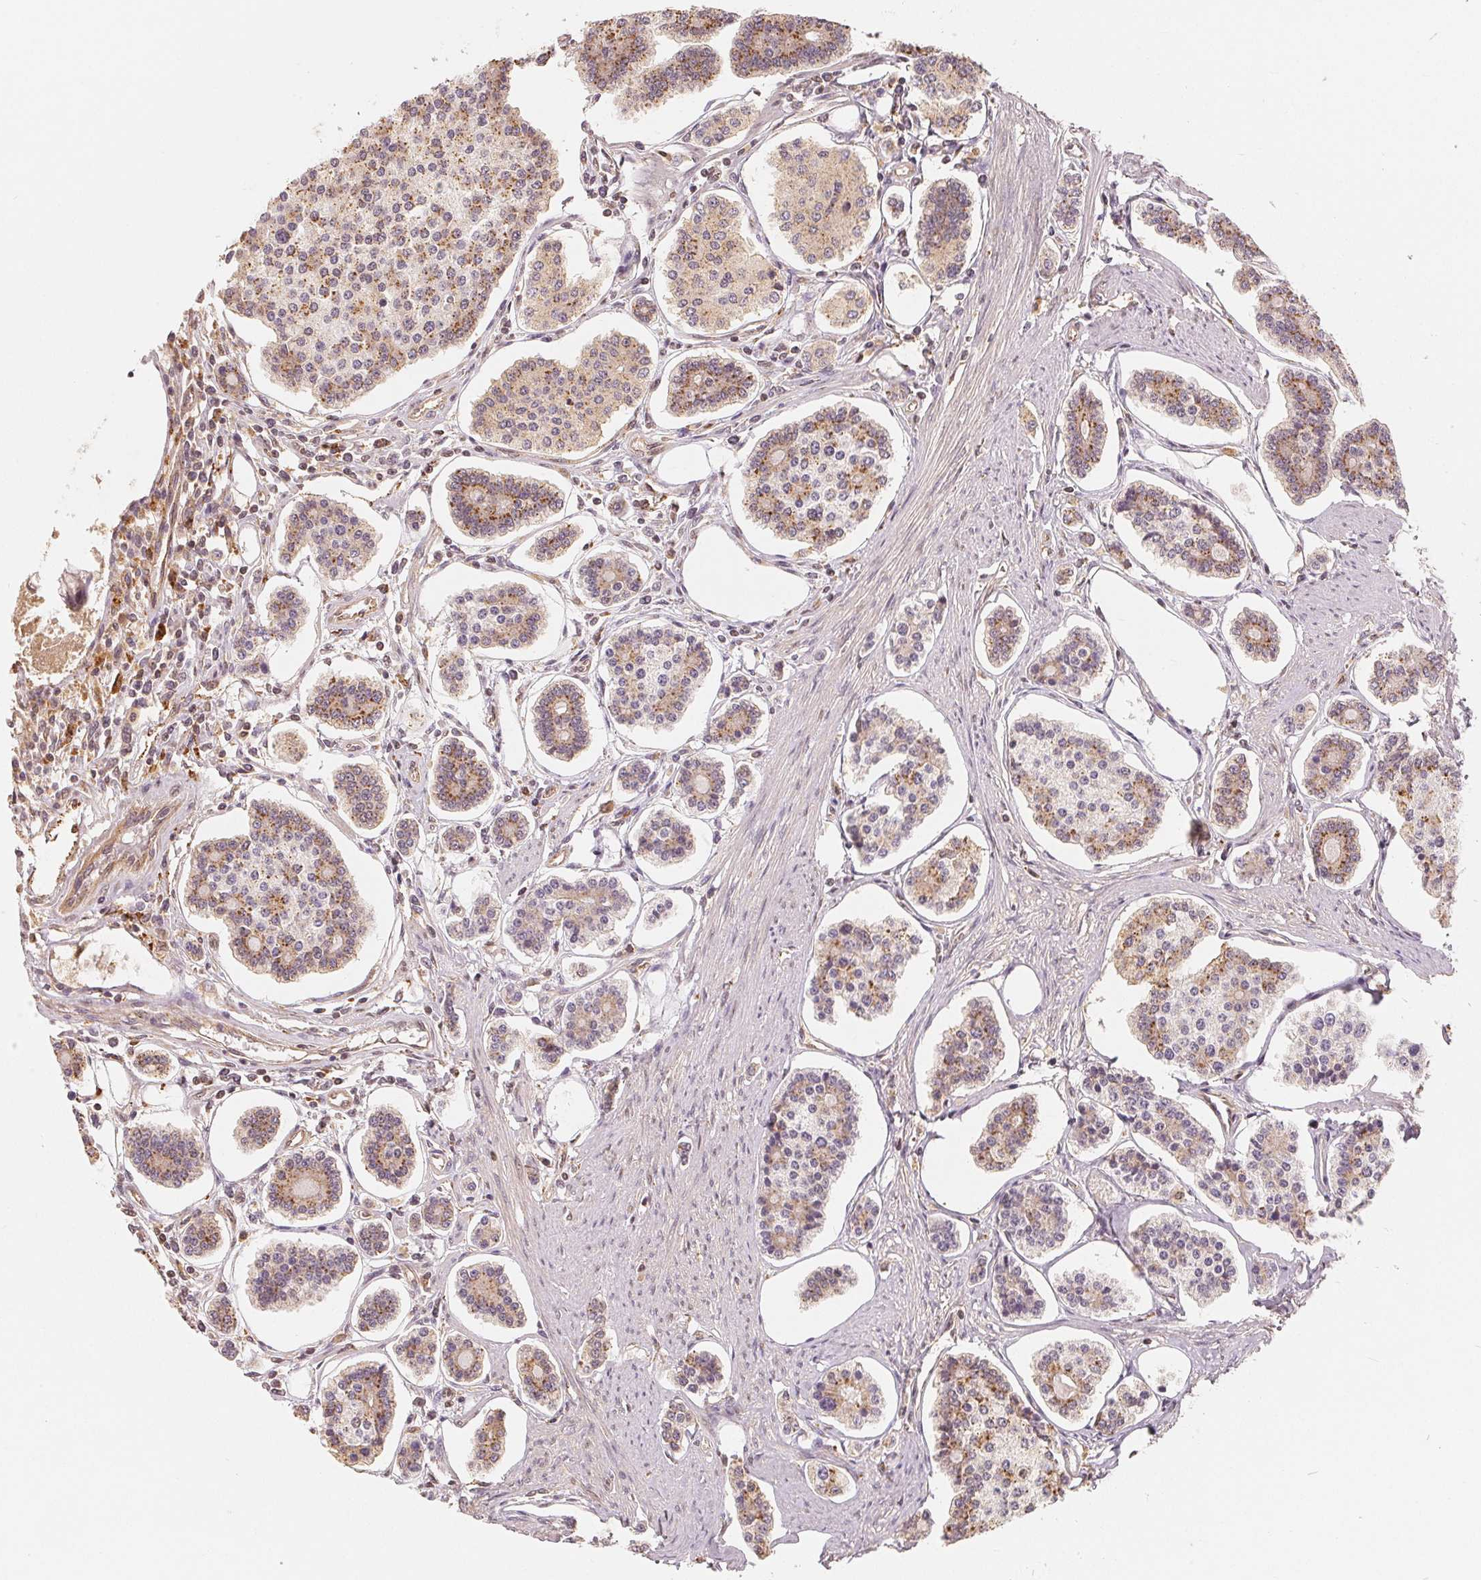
{"staining": {"intensity": "moderate", "quantity": ">75%", "location": "cytoplasmic/membranous"}, "tissue": "carcinoid", "cell_type": "Tumor cells", "image_type": "cancer", "snomed": [{"axis": "morphology", "description": "Carcinoid, malignant, NOS"}, {"axis": "topography", "description": "Small intestine"}], "caption": "IHC histopathology image of human malignant carcinoid stained for a protein (brown), which exhibits medium levels of moderate cytoplasmic/membranous expression in about >75% of tumor cells.", "gene": "GUSB", "patient": {"sex": "female", "age": 65}}